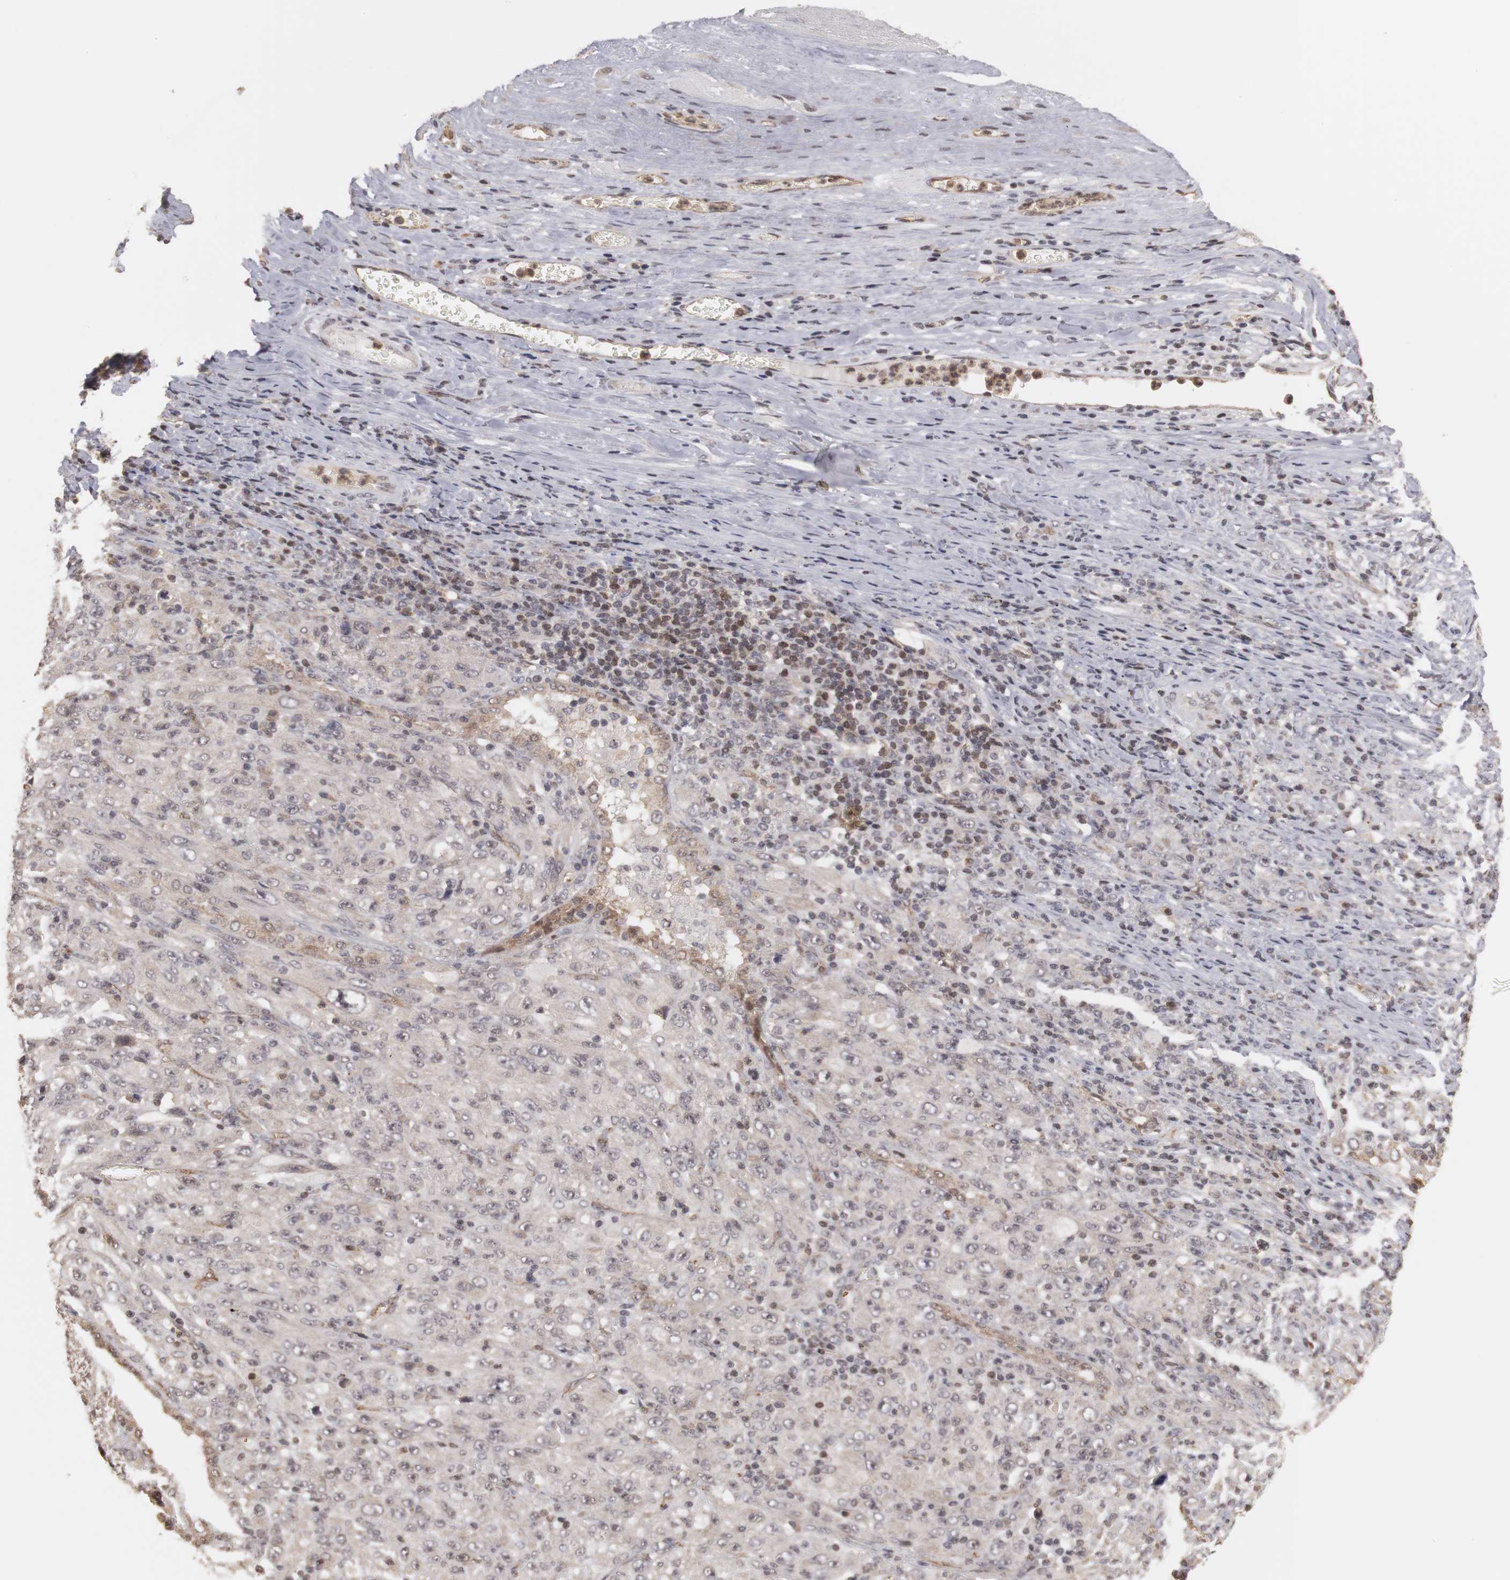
{"staining": {"intensity": "weak", "quantity": "<25%", "location": "cytoplasmic/membranous"}, "tissue": "melanoma", "cell_type": "Tumor cells", "image_type": "cancer", "snomed": [{"axis": "morphology", "description": "Malignant melanoma, Metastatic site"}, {"axis": "topography", "description": "Skin"}], "caption": "Immunohistochemical staining of human melanoma demonstrates no significant expression in tumor cells.", "gene": "PLEKHA1", "patient": {"sex": "female", "age": 56}}